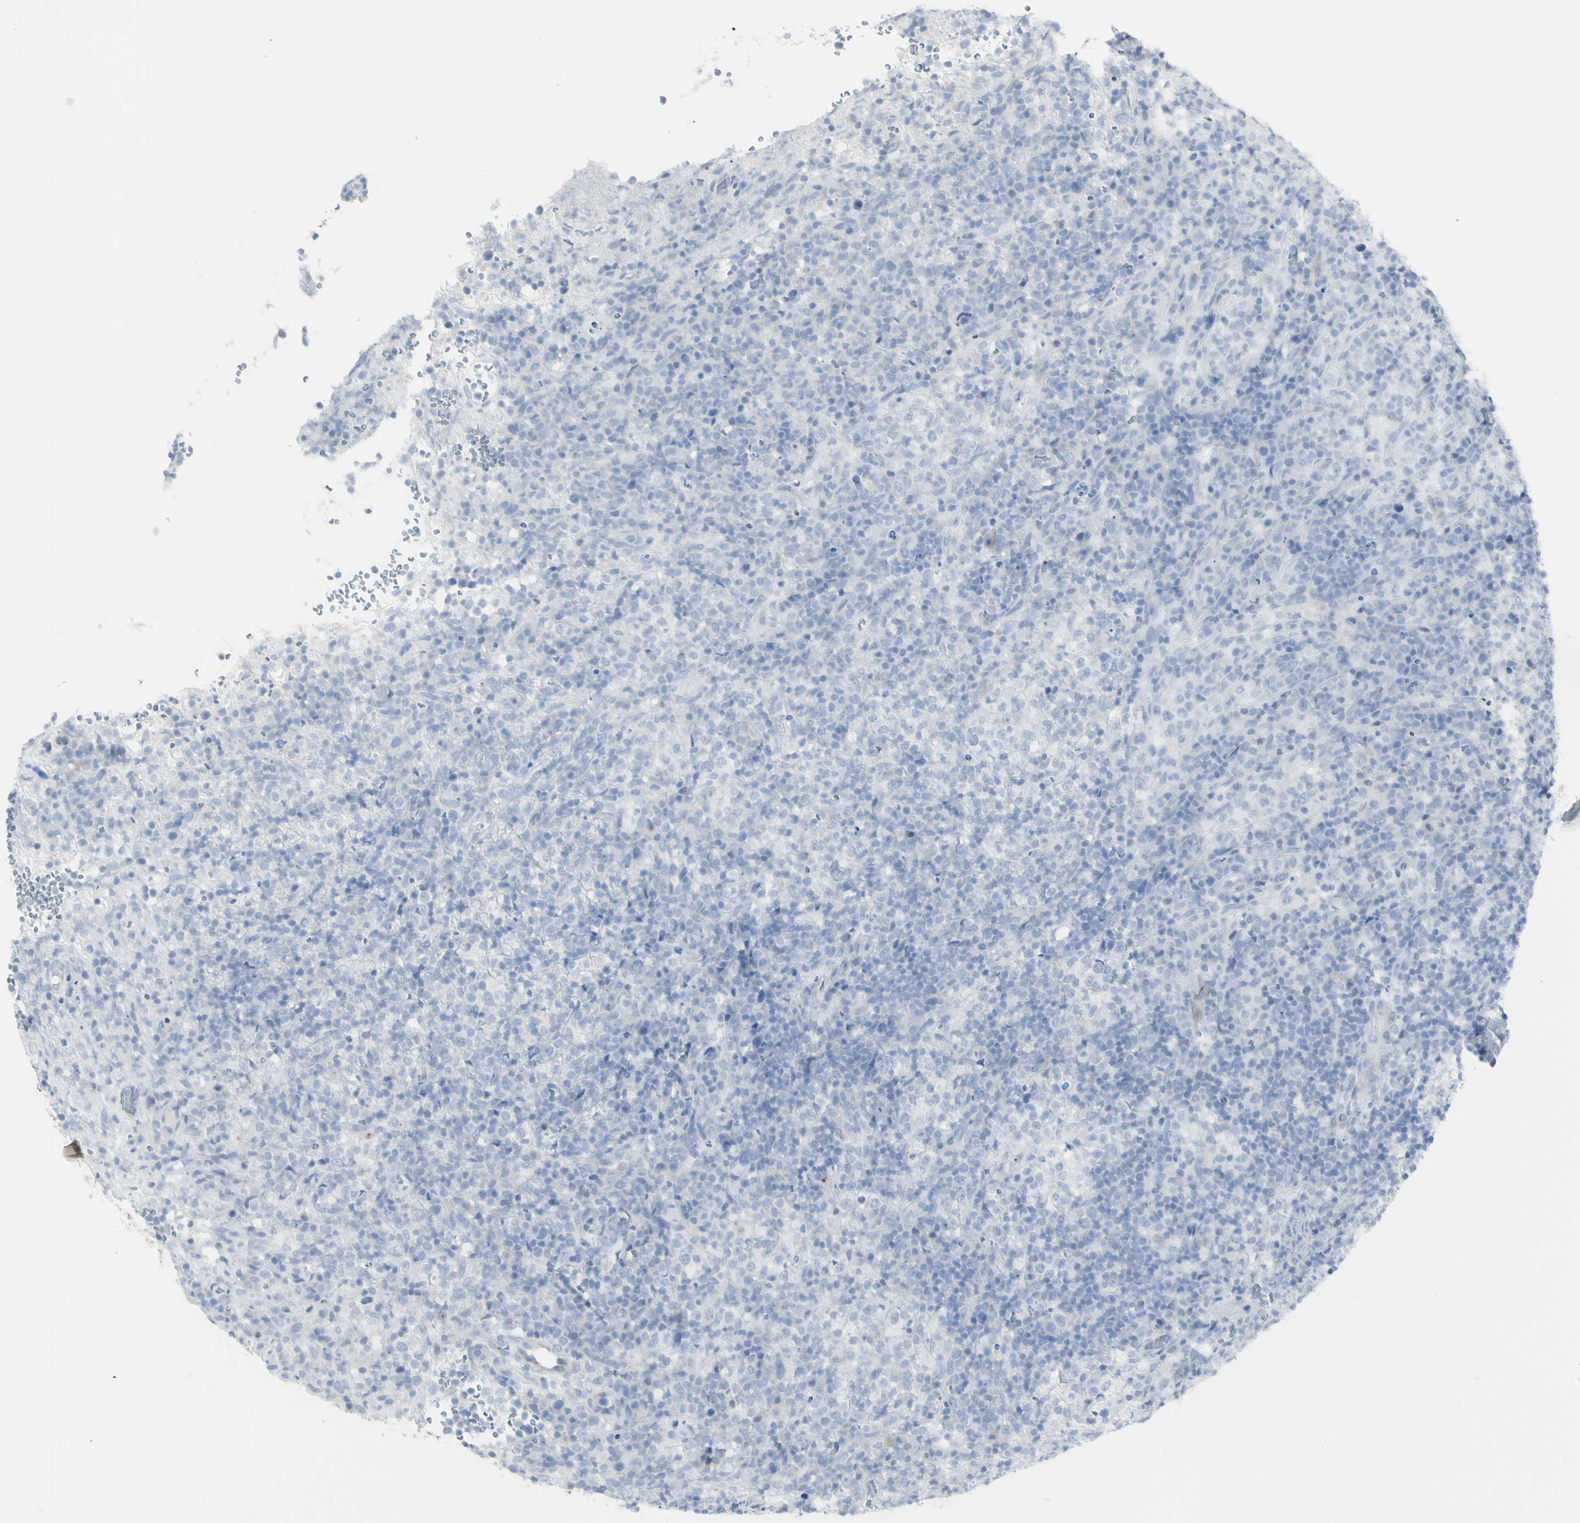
{"staining": {"intensity": "negative", "quantity": "none", "location": "none"}, "tissue": "lymphoma", "cell_type": "Tumor cells", "image_type": "cancer", "snomed": [{"axis": "morphology", "description": "Malignant lymphoma, non-Hodgkin's type, High grade"}, {"axis": "topography", "description": "Lymph node"}], "caption": "Photomicrograph shows no significant protein staining in tumor cells of malignant lymphoma, non-Hodgkin's type (high-grade). (Brightfield microscopy of DAB (3,3'-diaminobenzidine) immunohistochemistry (IHC) at high magnification).", "gene": "ENSG00000198211", "patient": {"sex": "female", "age": 76}}